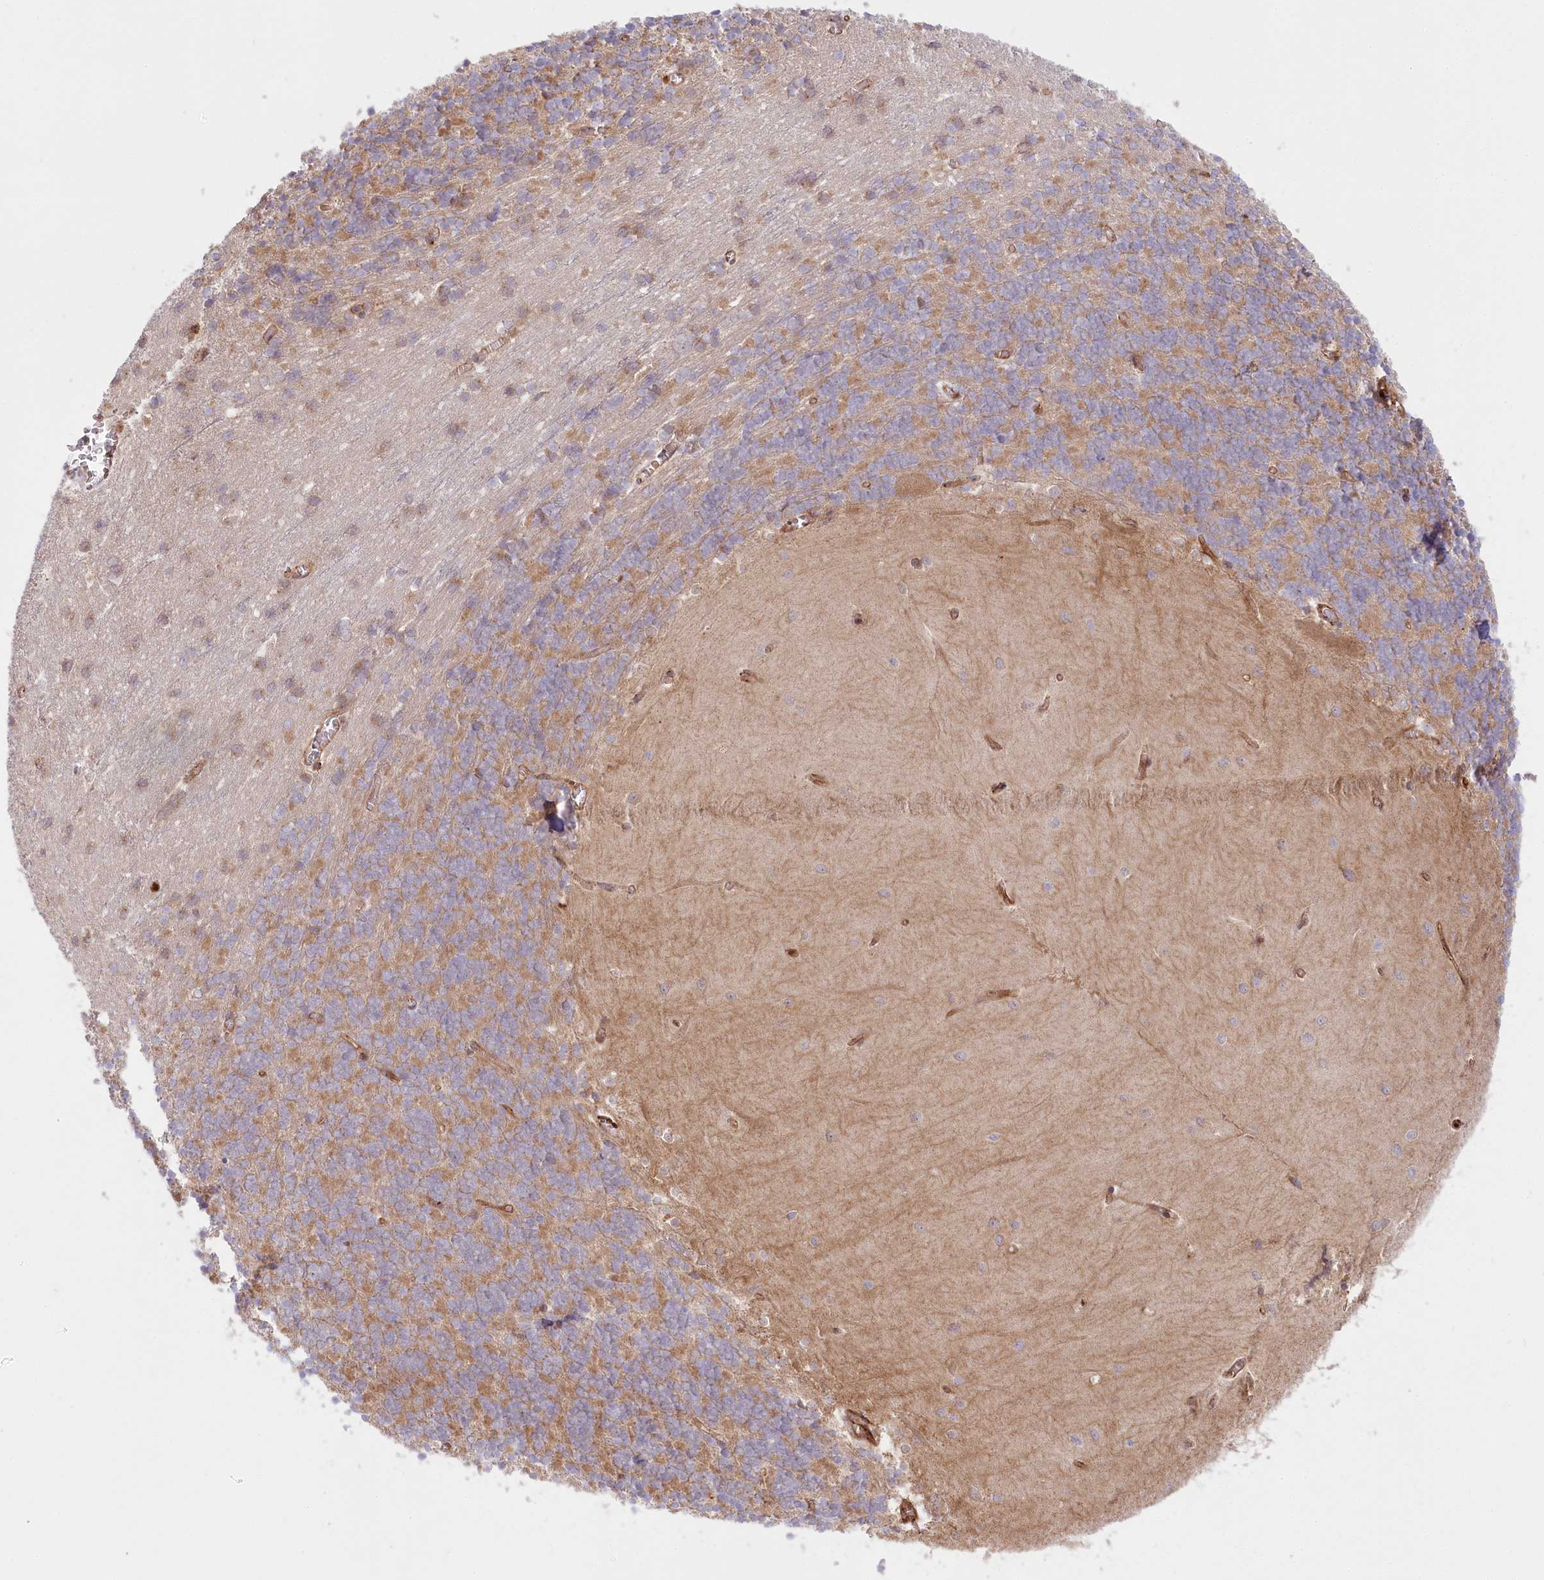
{"staining": {"intensity": "moderate", "quantity": "<25%", "location": "cytoplasmic/membranous"}, "tissue": "cerebellum", "cell_type": "Cells in granular layer", "image_type": "normal", "snomed": [{"axis": "morphology", "description": "Normal tissue, NOS"}, {"axis": "topography", "description": "Cerebellum"}], "caption": "This micrograph demonstrates immunohistochemistry (IHC) staining of unremarkable human cerebellum, with low moderate cytoplasmic/membranous positivity in about <25% of cells in granular layer.", "gene": "COMMD3", "patient": {"sex": "male", "age": 37}}